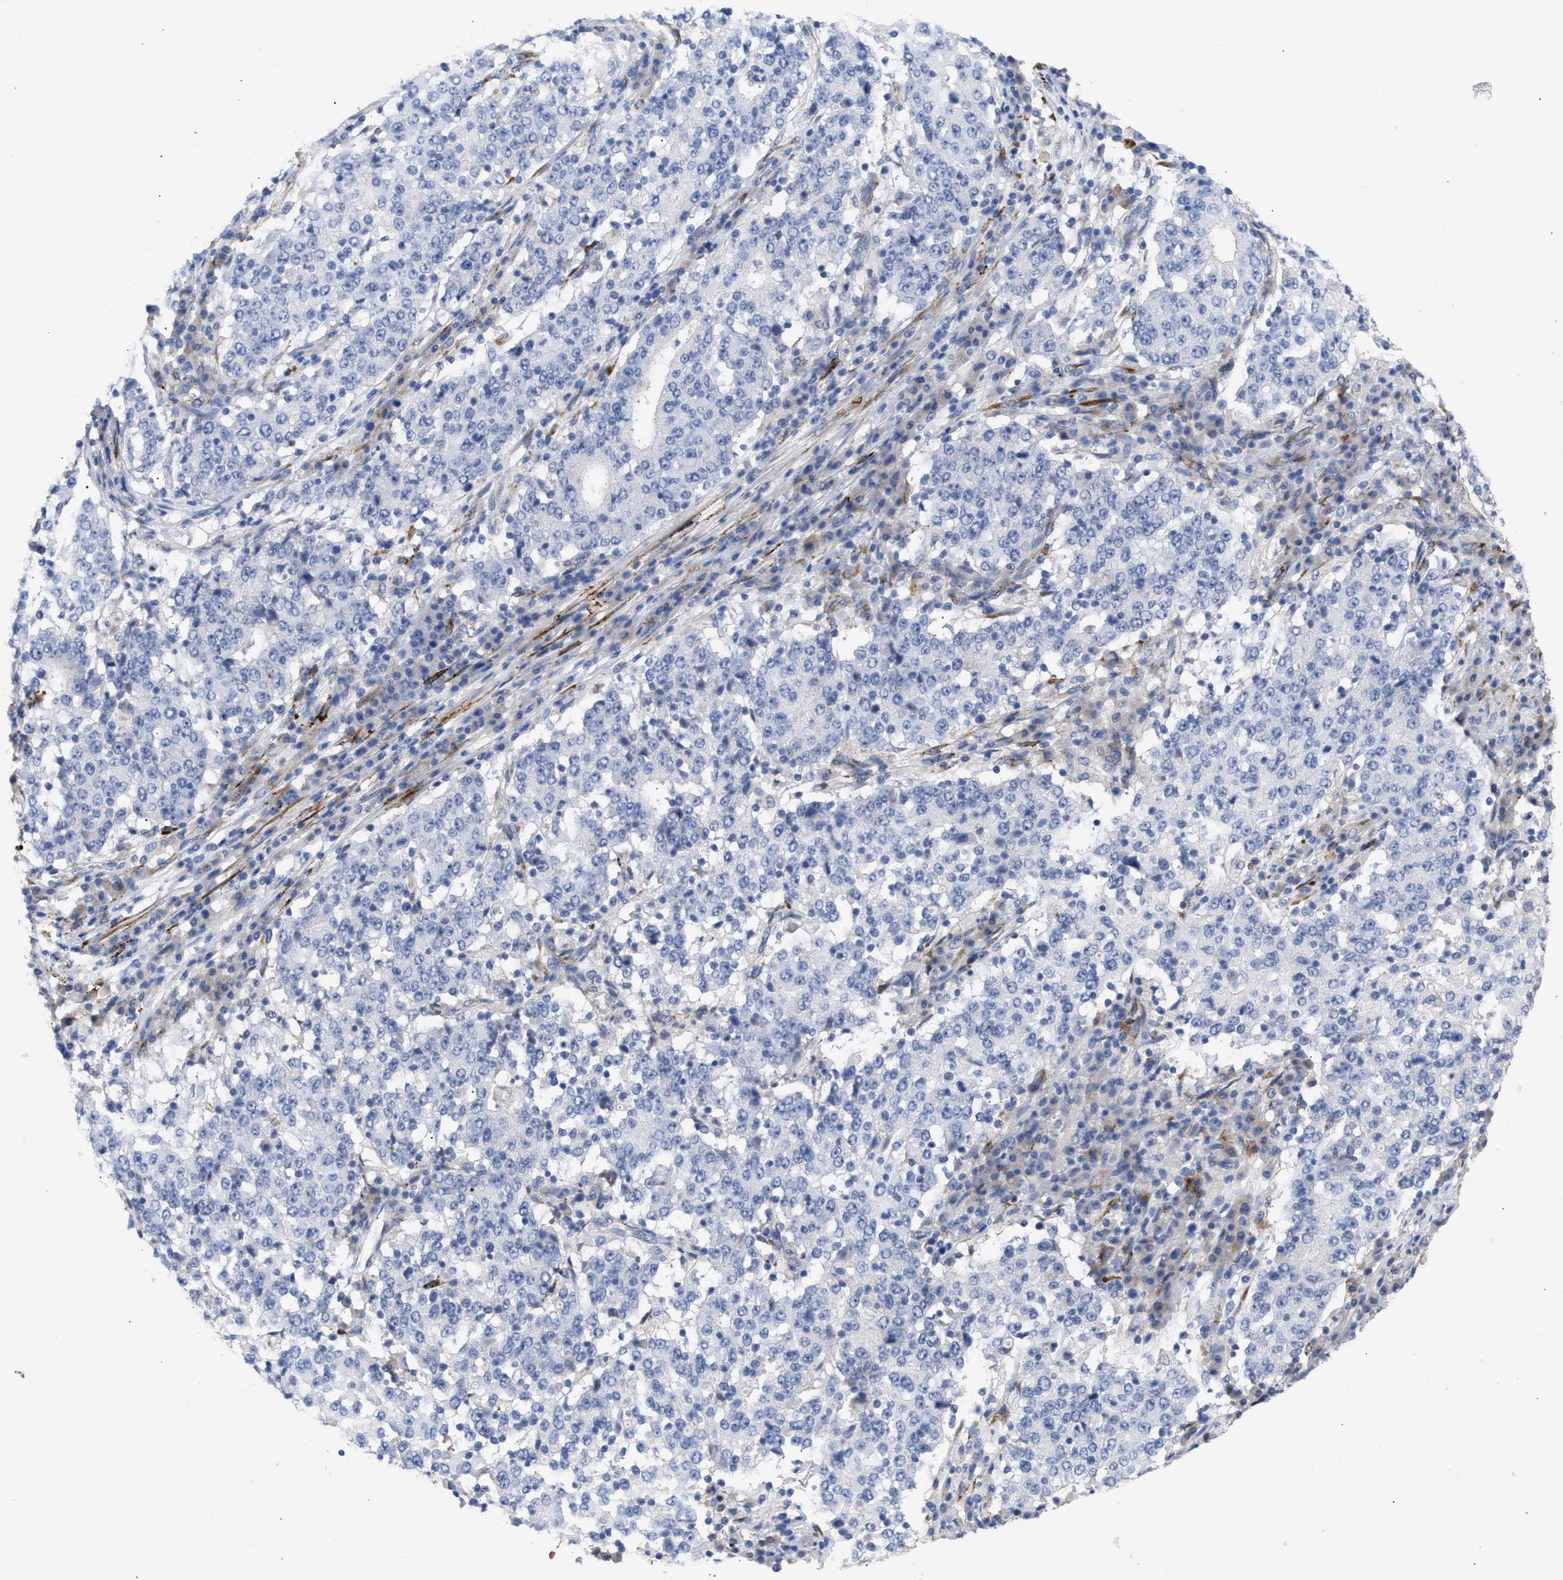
{"staining": {"intensity": "negative", "quantity": "none", "location": "none"}, "tissue": "stomach cancer", "cell_type": "Tumor cells", "image_type": "cancer", "snomed": [{"axis": "morphology", "description": "Adenocarcinoma, NOS"}, {"axis": "topography", "description": "Stomach"}], "caption": "The histopathology image displays no staining of tumor cells in stomach adenocarcinoma. (Stains: DAB (3,3'-diaminobenzidine) immunohistochemistry with hematoxylin counter stain, Microscopy: brightfield microscopy at high magnification).", "gene": "SELENOM", "patient": {"sex": "male", "age": 59}}